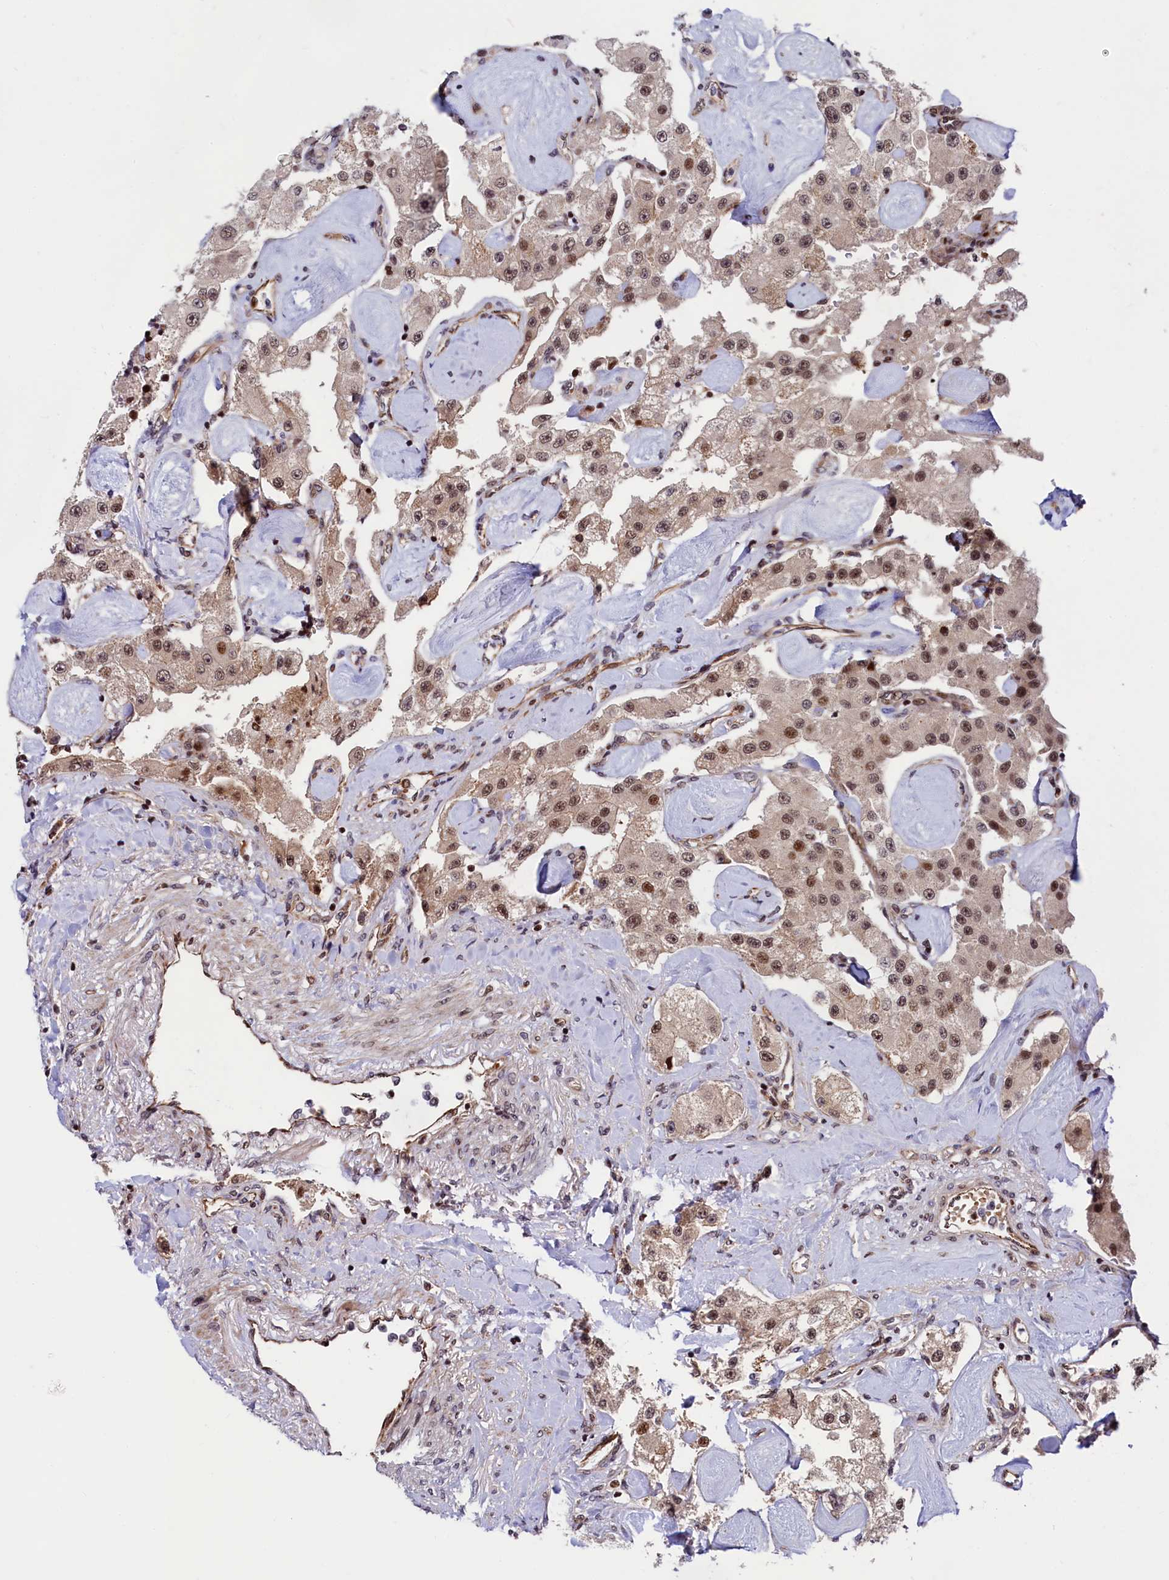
{"staining": {"intensity": "moderate", "quantity": ">75%", "location": "nuclear"}, "tissue": "carcinoid", "cell_type": "Tumor cells", "image_type": "cancer", "snomed": [{"axis": "morphology", "description": "Carcinoid, malignant, NOS"}, {"axis": "topography", "description": "Pancreas"}], "caption": "Immunohistochemistry (IHC) of carcinoid demonstrates medium levels of moderate nuclear staining in about >75% of tumor cells.", "gene": "LEO1", "patient": {"sex": "male", "age": 41}}